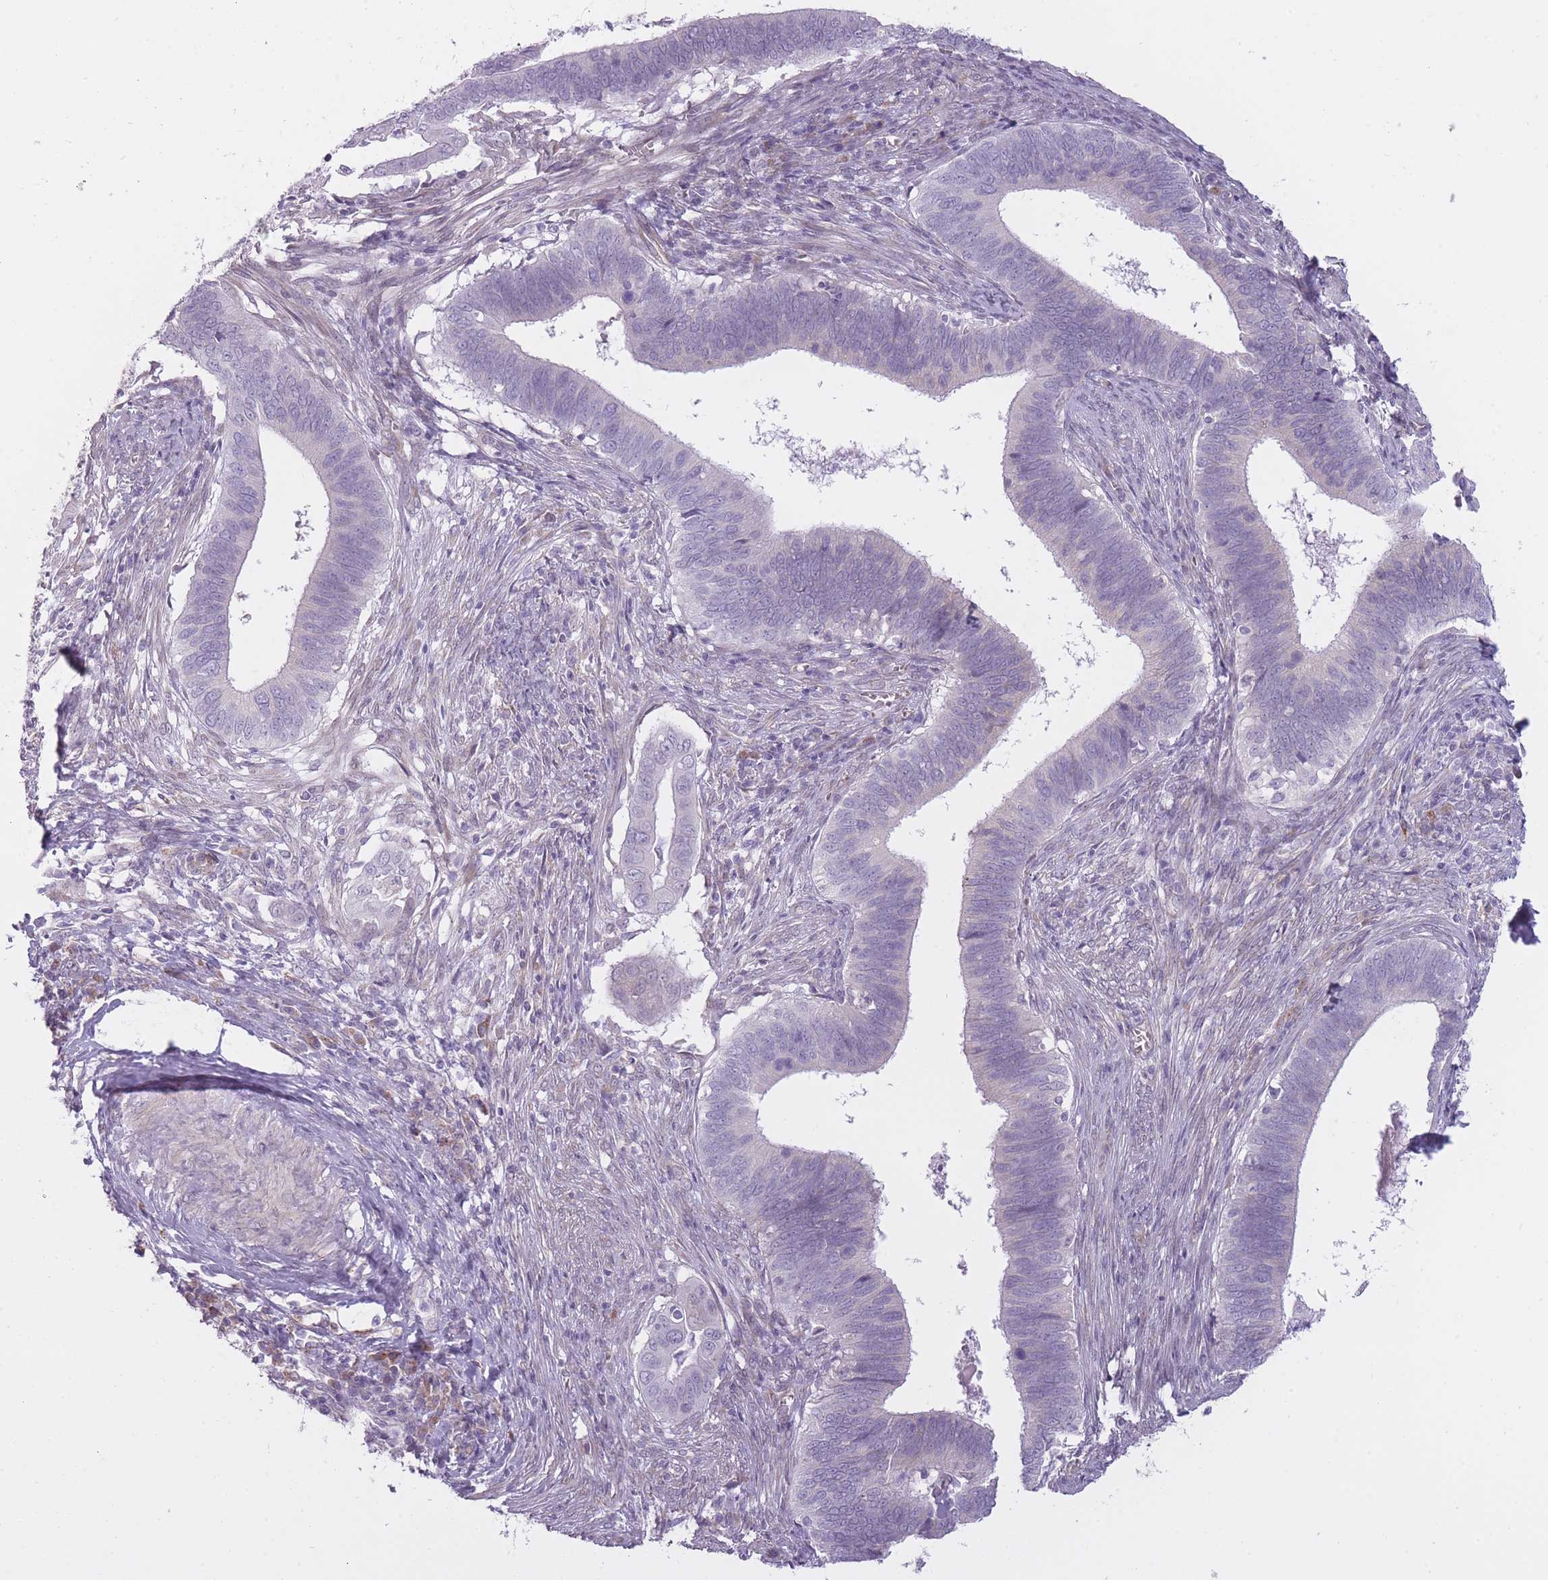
{"staining": {"intensity": "negative", "quantity": "none", "location": "none"}, "tissue": "cervical cancer", "cell_type": "Tumor cells", "image_type": "cancer", "snomed": [{"axis": "morphology", "description": "Adenocarcinoma, NOS"}, {"axis": "topography", "description": "Cervix"}], "caption": "Immunohistochemistry (IHC) of human cervical adenocarcinoma shows no positivity in tumor cells.", "gene": "PGRMC2", "patient": {"sex": "female", "age": 42}}